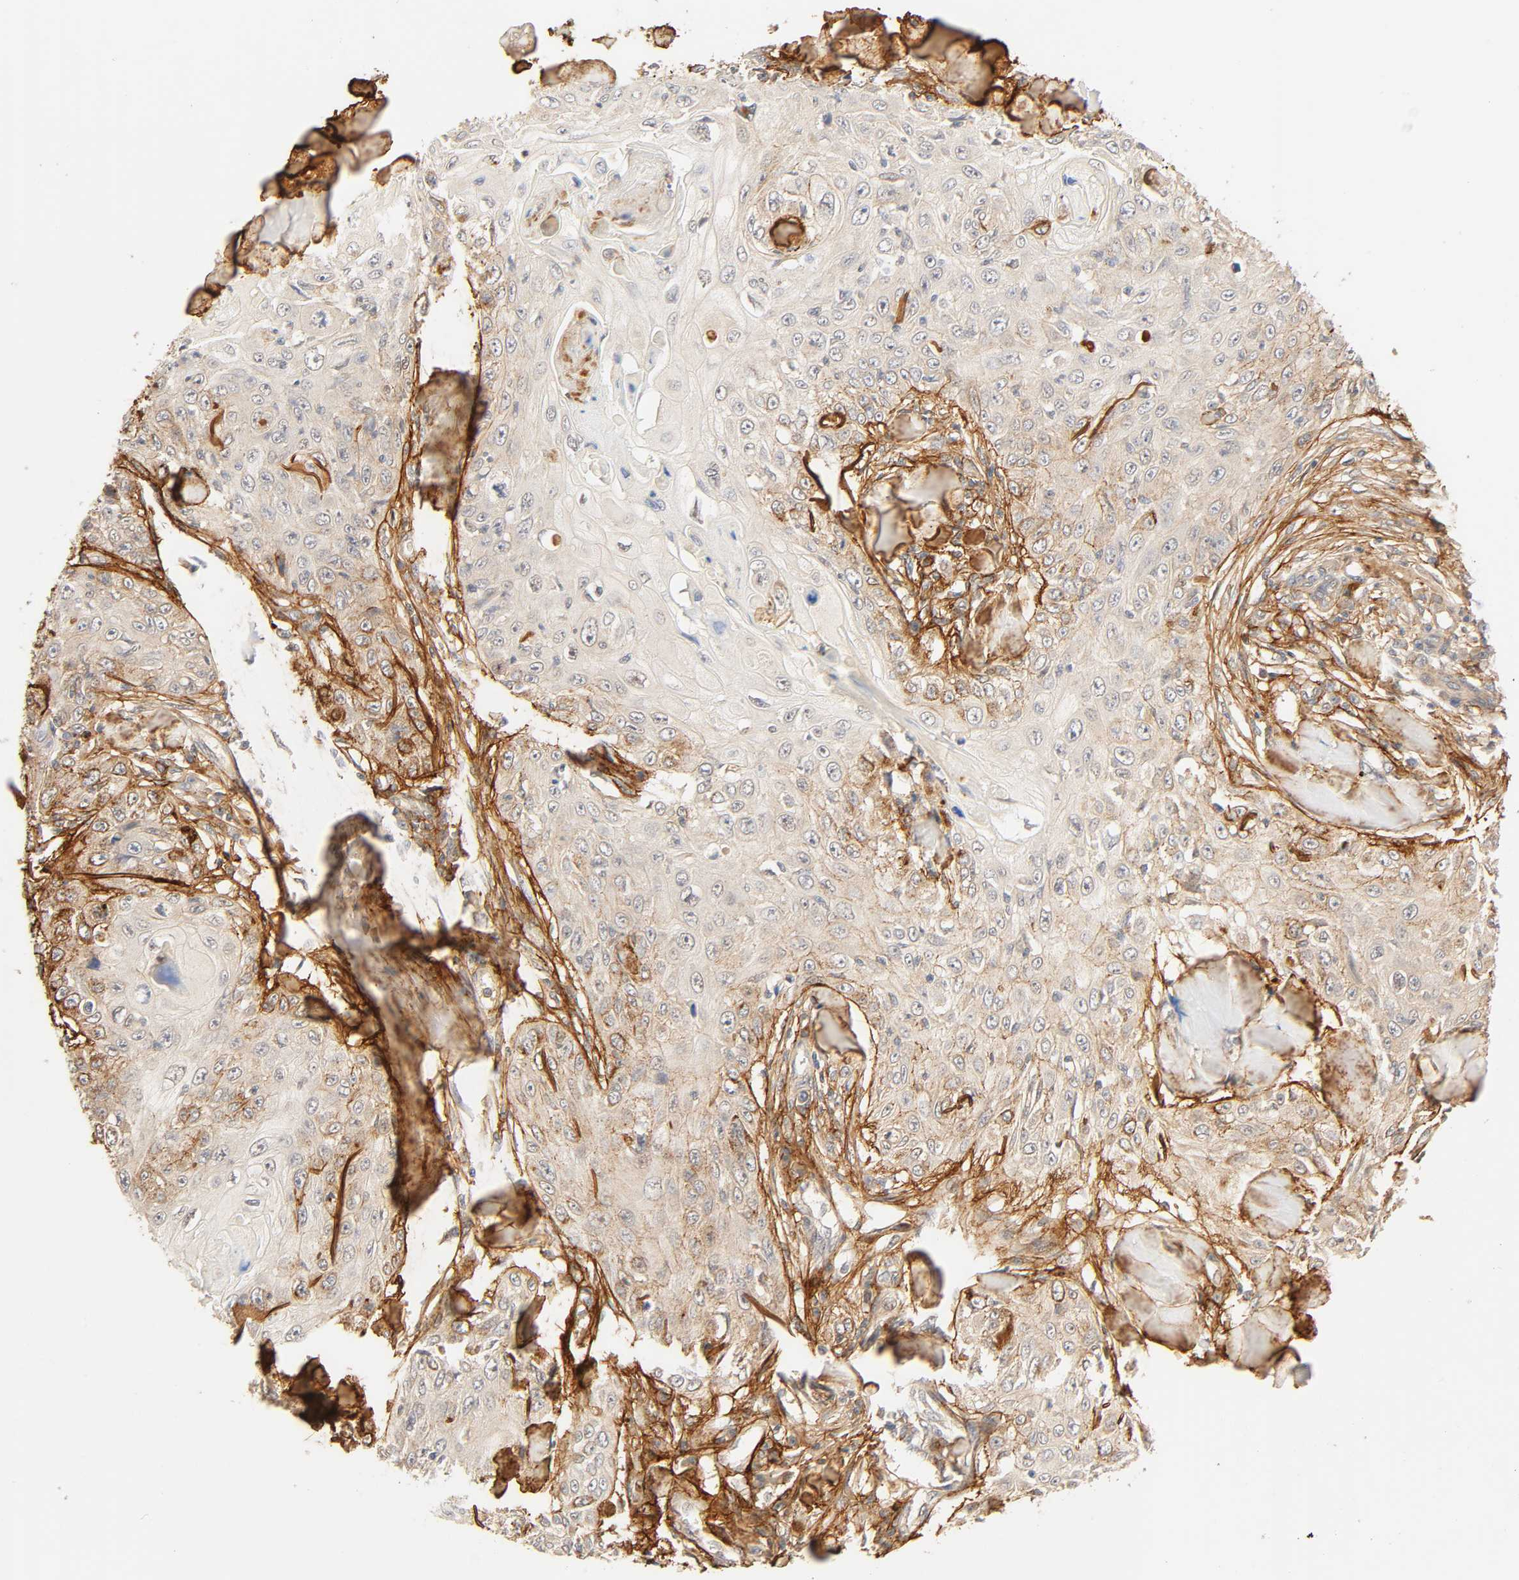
{"staining": {"intensity": "weak", "quantity": "<25%", "location": "cytoplasmic/membranous"}, "tissue": "skin cancer", "cell_type": "Tumor cells", "image_type": "cancer", "snomed": [{"axis": "morphology", "description": "Squamous cell carcinoma, NOS"}, {"axis": "topography", "description": "Skin"}], "caption": "Micrograph shows no protein positivity in tumor cells of skin cancer (squamous cell carcinoma) tissue.", "gene": "CACNA1G", "patient": {"sex": "male", "age": 86}}